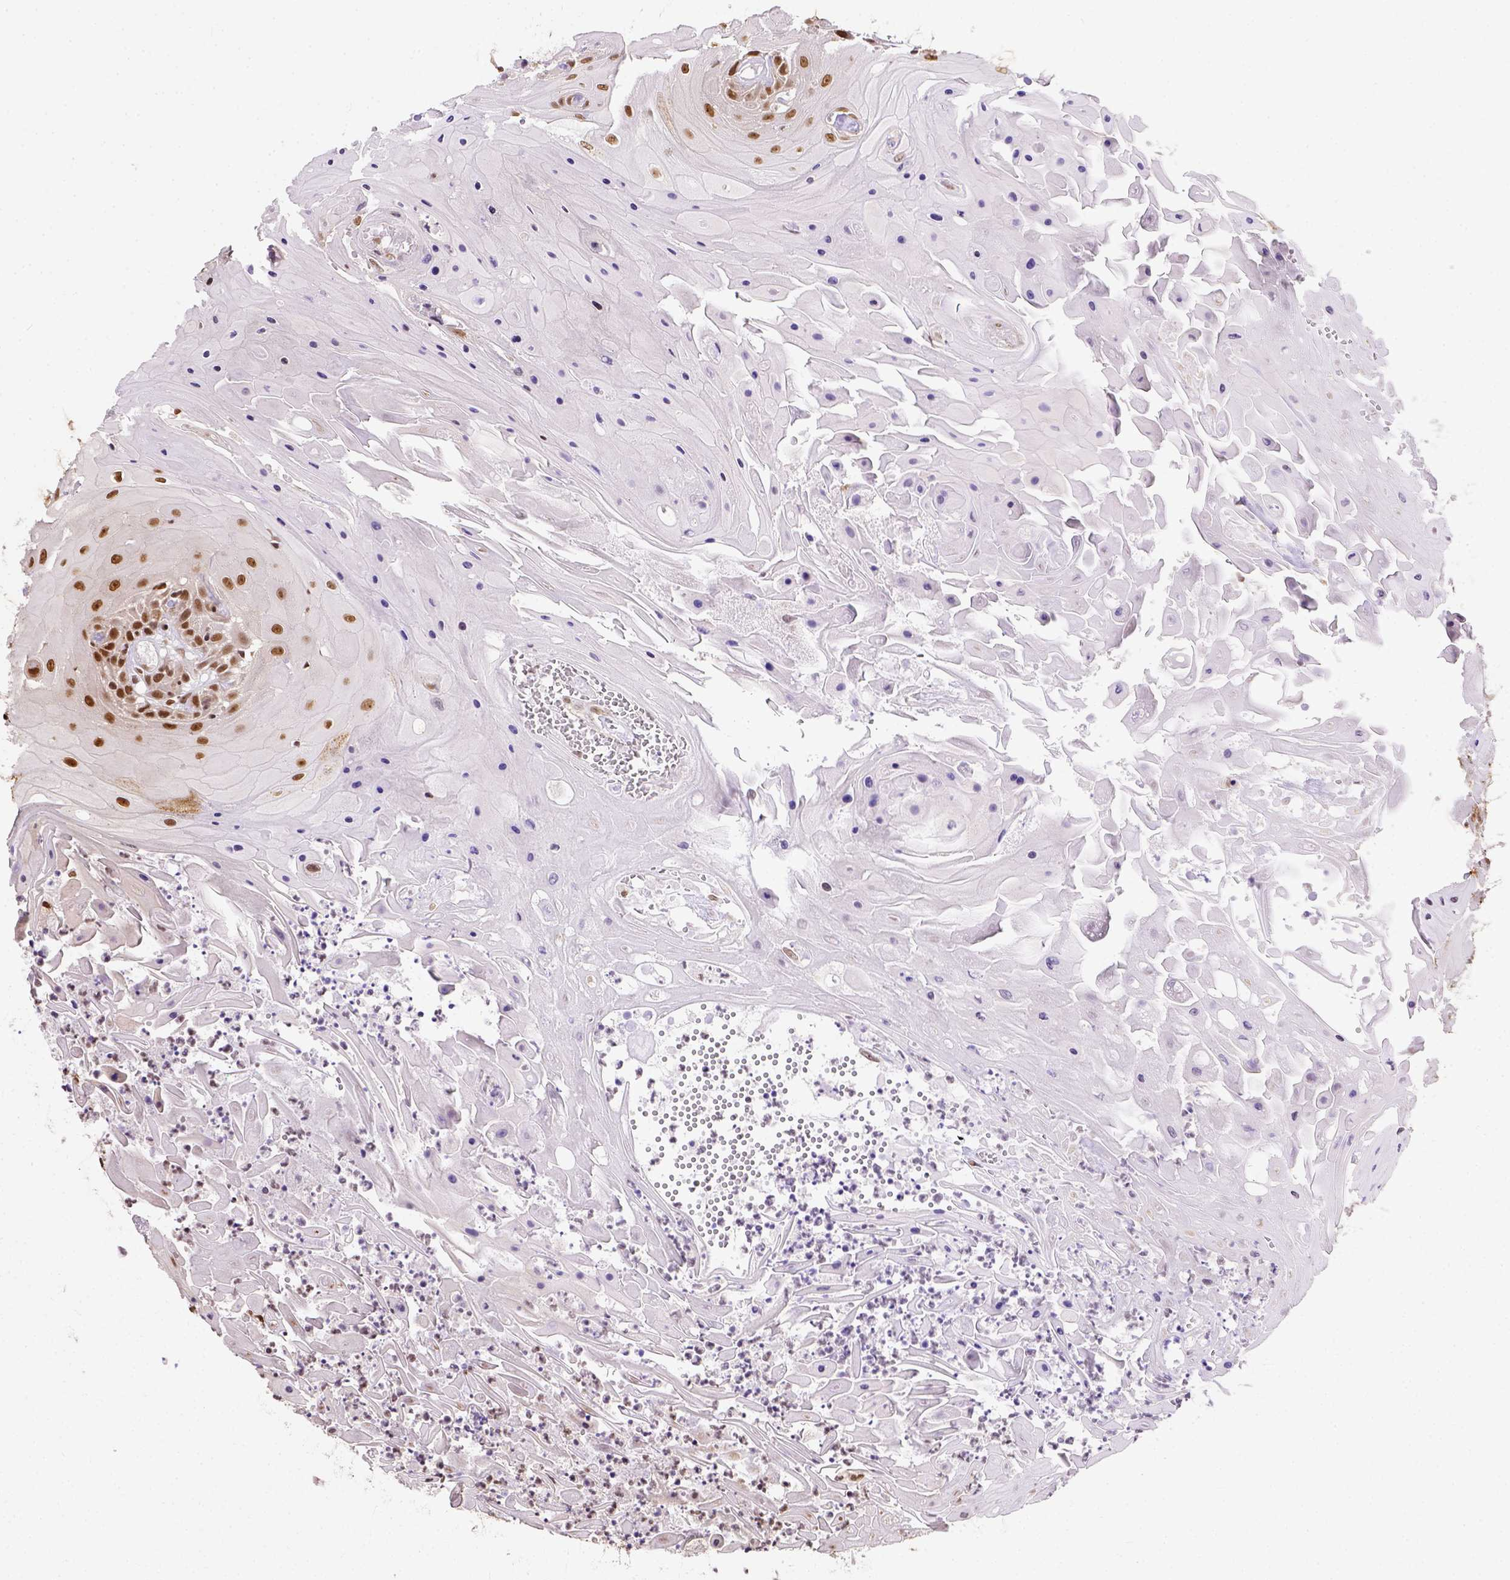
{"staining": {"intensity": "moderate", "quantity": "25%-75%", "location": "nuclear"}, "tissue": "head and neck cancer", "cell_type": "Tumor cells", "image_type": "cancer", "snomed": [{"axis": "morphology", "description": "Squamous cell carcinoma, NOS"}, {"axis": "topography", "description": "Skin"}, {"axis": "topography", "description": "Head-Neck"}], "caption": "Immunohistochemical staining of squamous cell carcinoma (head and neck) shows medium levels of moderate nuclear protein positivity in about 25%-75% of tumor cells. (Stains: DAB (3,3'-diaminobenzidine) in brown, nuclei in blue, Microscopy: brightfield microscopy at high magnification).", "gene": "NACC1", "patient": {"sex": "male", "age": 80}}